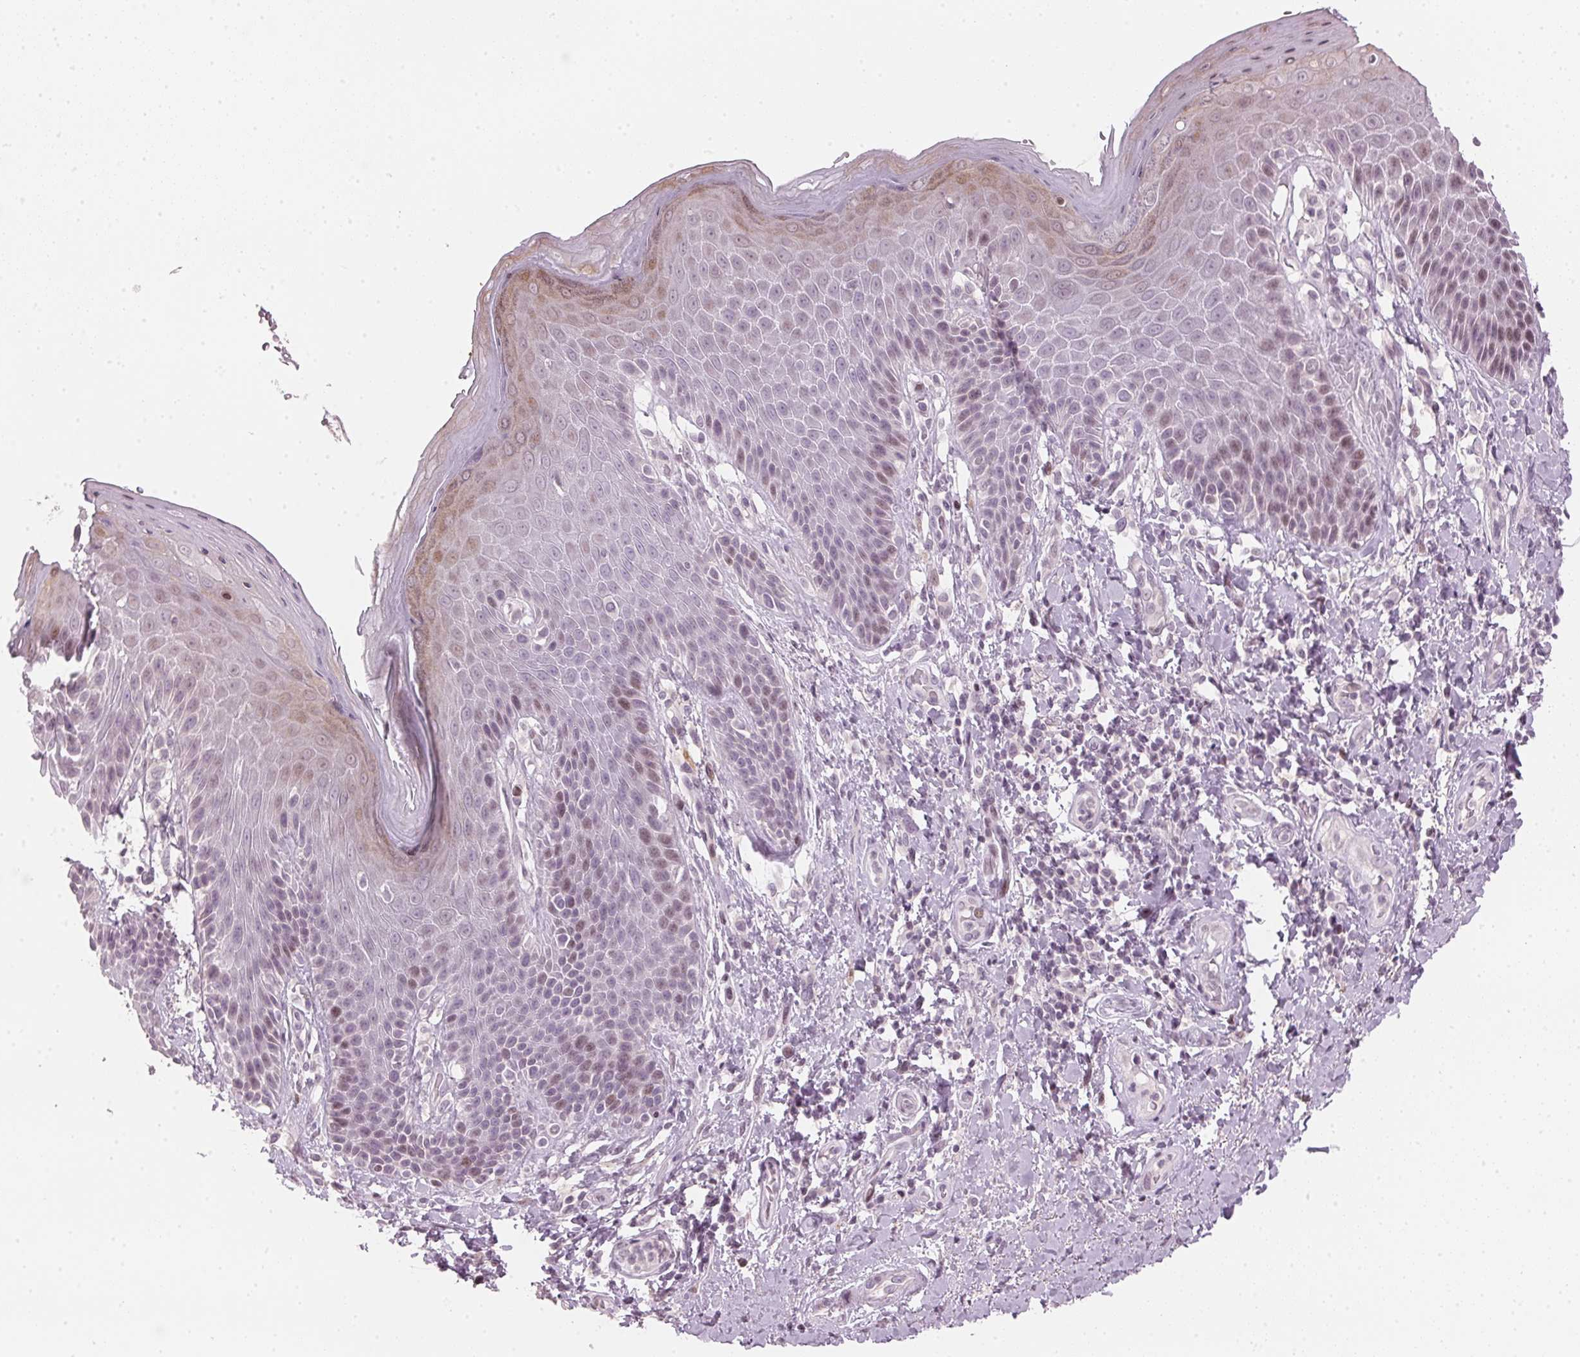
{"staining": {"intensity": "moderate", "quantity": "<25%", "location": "cytoplasmic/membranous"}, "tissue": "skin", "cell_type": "Epidermal cells", "image_type": "normal", "snomed": [{"axis": "morphology", "description": "Normal tissue, NOS"}, {"axis": "topography", "description": "Anal"}, {"axis": "topography", "description": "Peripheral nerve tissue"}], "caption": "Protein positivity by immunohistochemistry (IHC) demonstrates moderate cytoplasmic/membranous staining in approximately <25% of epidermal cells in normal skin.", "gene": "SFRP4", "patient": {"sex": "male", "age": 51}}